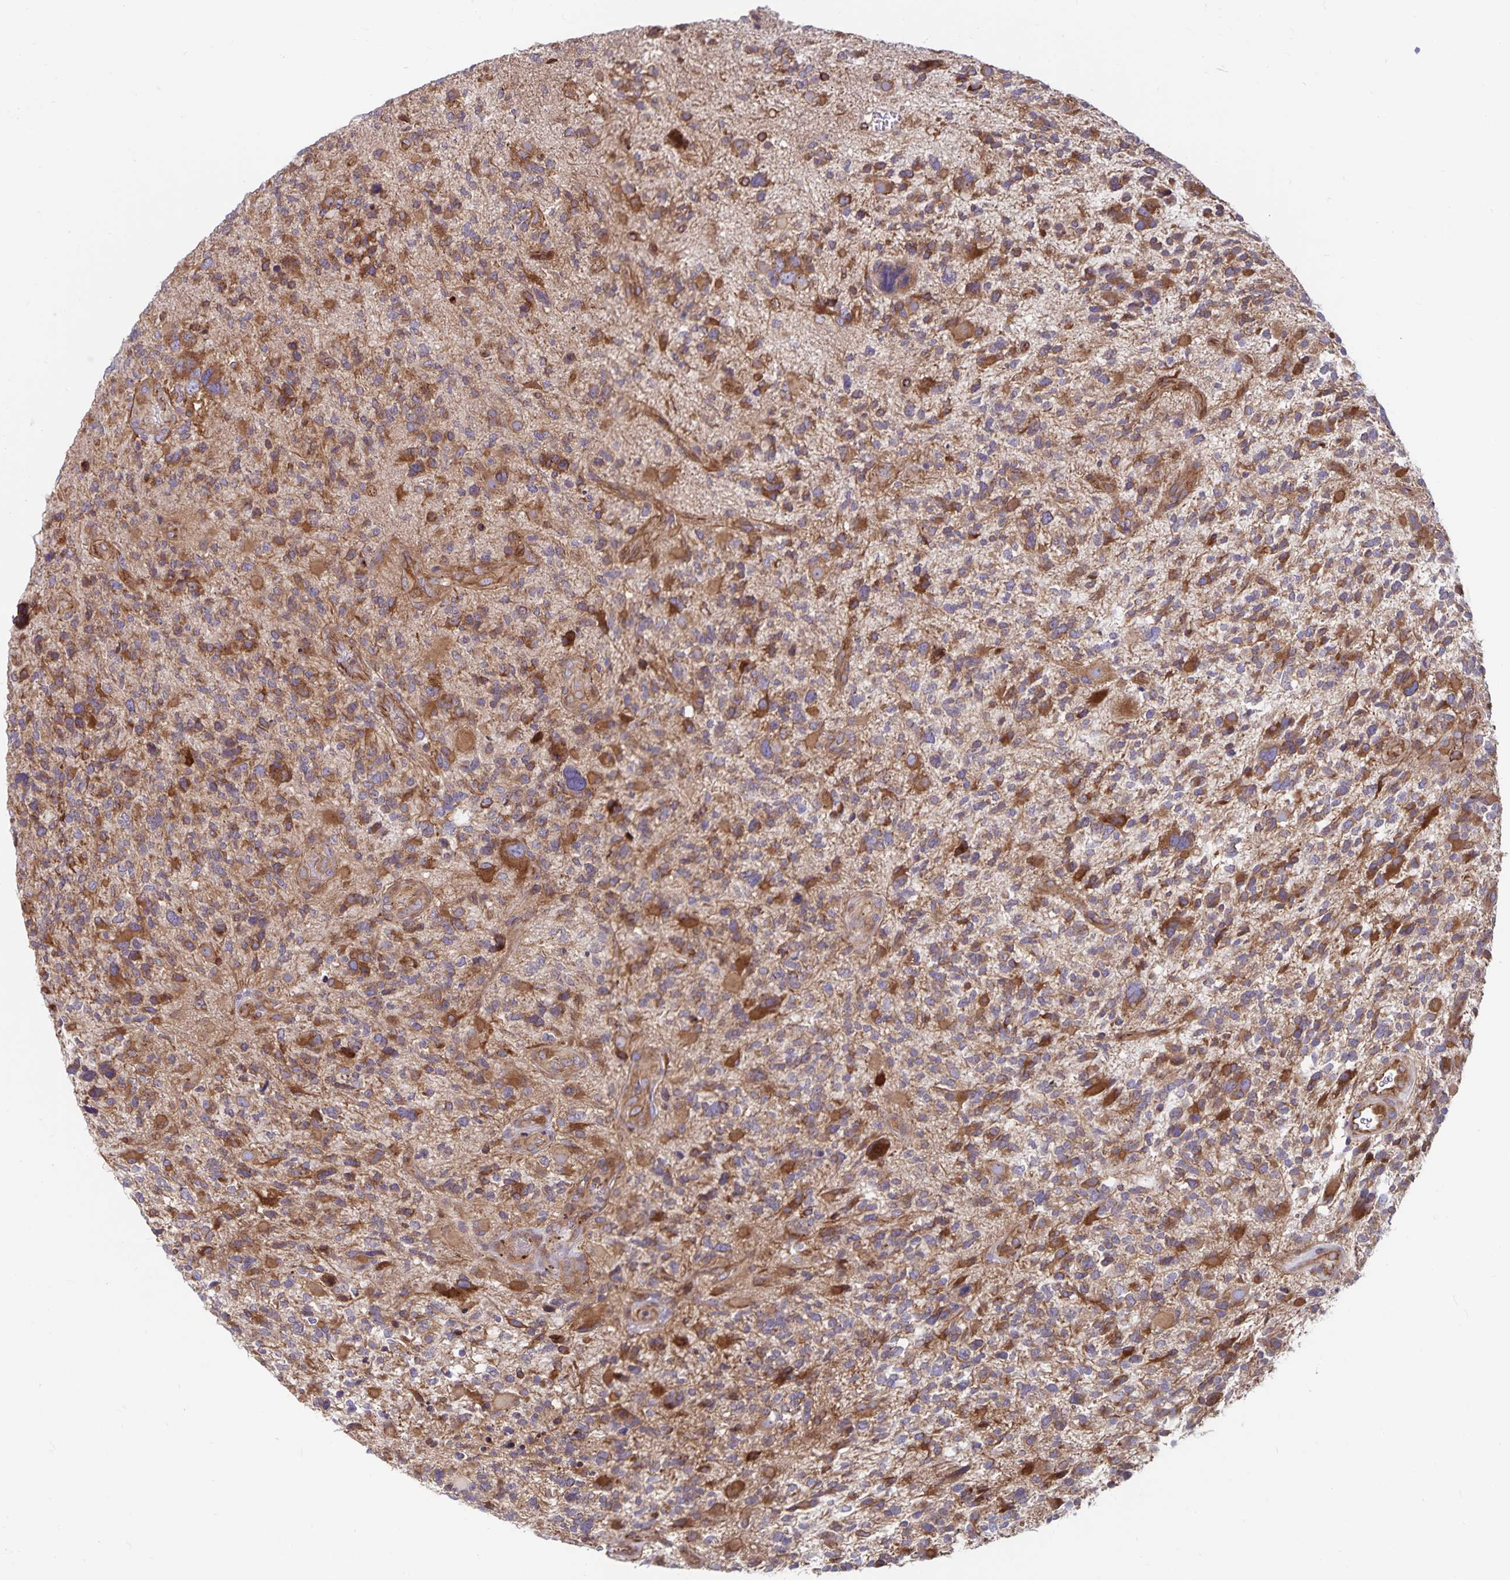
{"staining": {"intensity": "moderate", "quantity": ">75%", "location": "cytoplasmic/membranous"}, "tissue": "glioma", "cell_type": "Tumor cells", "image_type": "cancer", "snomed": [{"axis": "morphology", "description": "Glioma, malignant, High grade"}, {"axis": "topography", "description": "Brain"}], "caption": "Malignant glioma (high-grade) tissue reveals moderate cytoplasmic/membranous positivity in approximately >75% of tumor cells", "gene": "SEC62", "patient": {"sex": "female", "age": 71}}